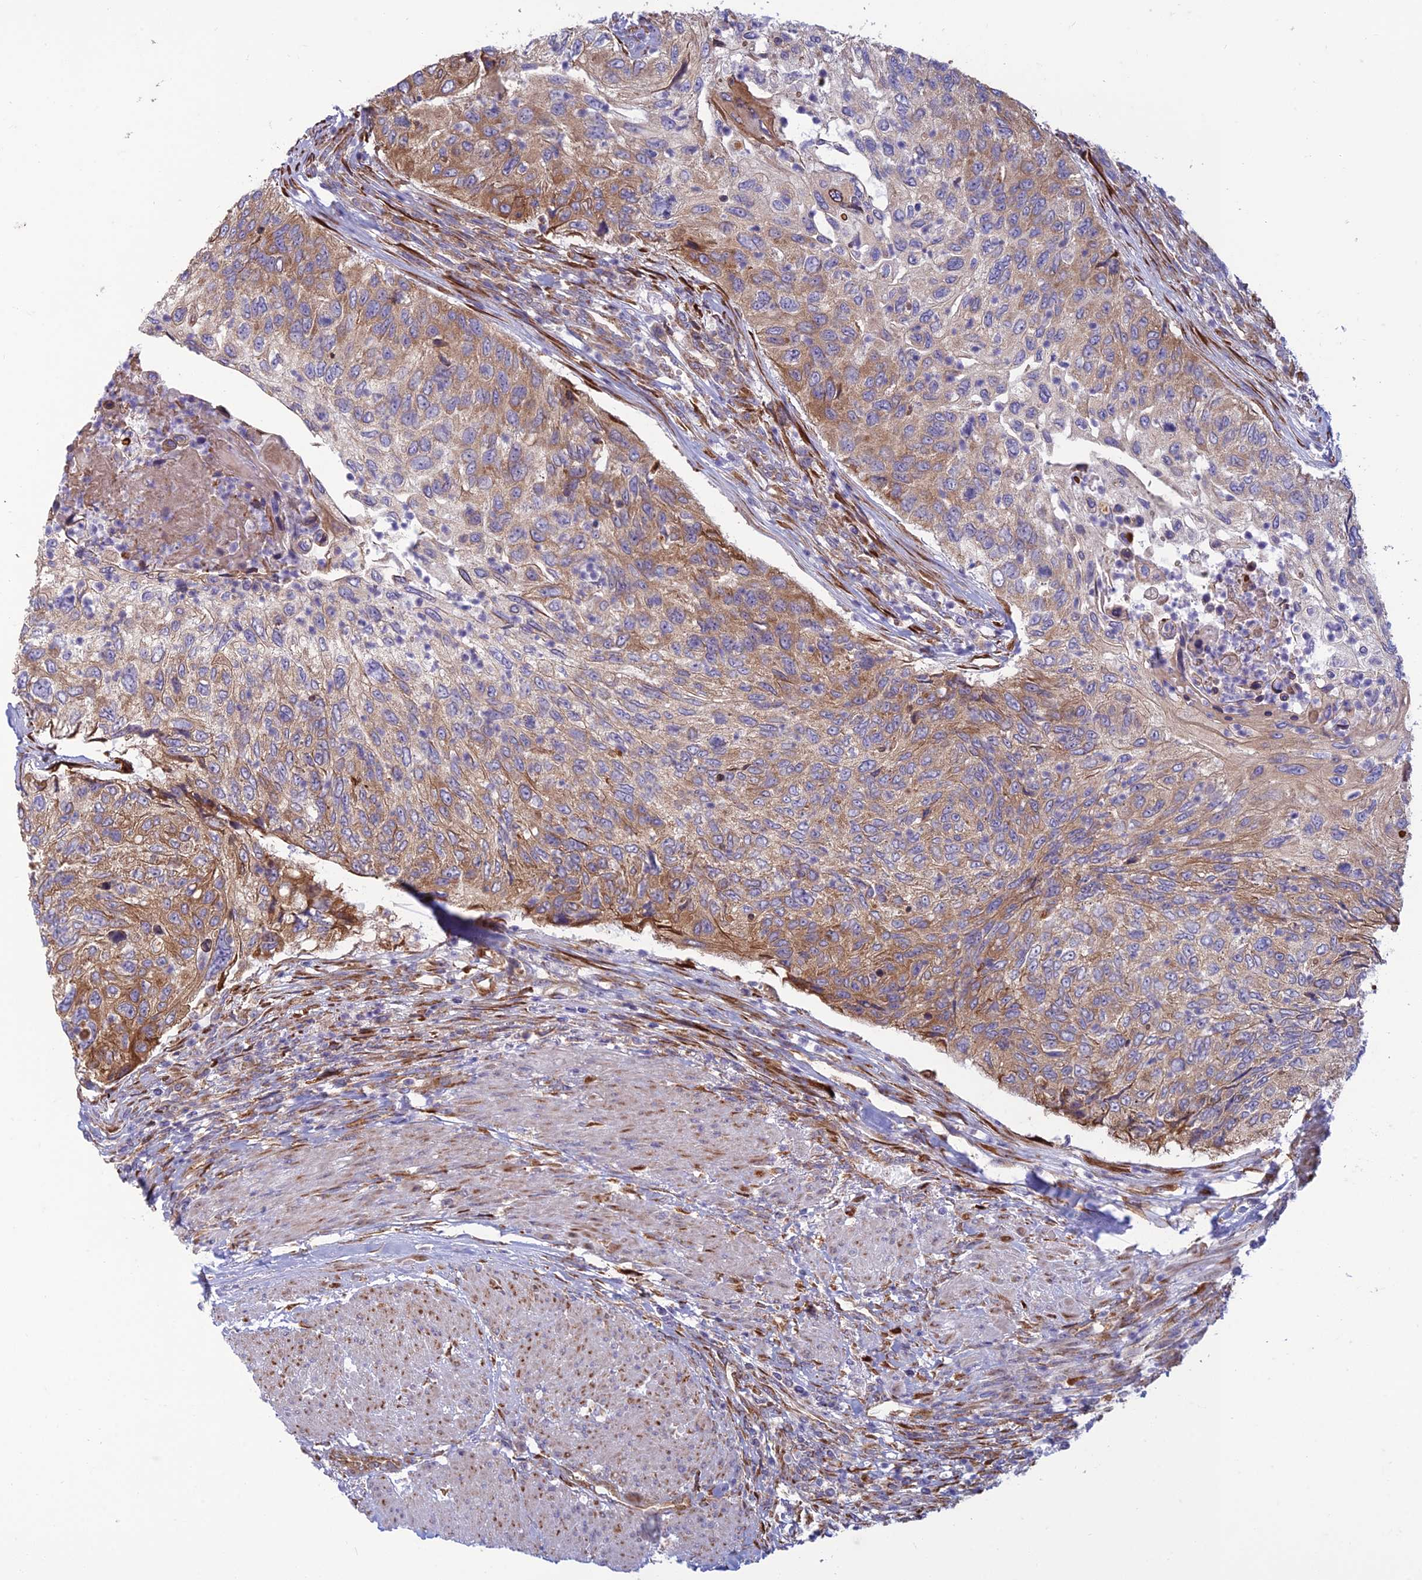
{"staining": {"intensity": "moderate", "quantity": "25%-75%", "location": "cytoplasmic/membranous"}, "tissue": "urothelial cancer", "cell_type": "Tumor cells", "image_type": "cancer", "snomed": [{"axis": "morphology", "description": "Urothelial carcinoma, High grade"}, {"axis": "topography", "description": "Urinary bladder"}], "caption": "A high-resolution photomicrograph shows immunohistochemistry staining of urothelial cancer, which reveals moderate cytoplasmic/membranous positivity in about 25%-75% of tumor cells.", "gene": "RPL17-C18orf32", "patient": {"sex": "female", "age": 60}}